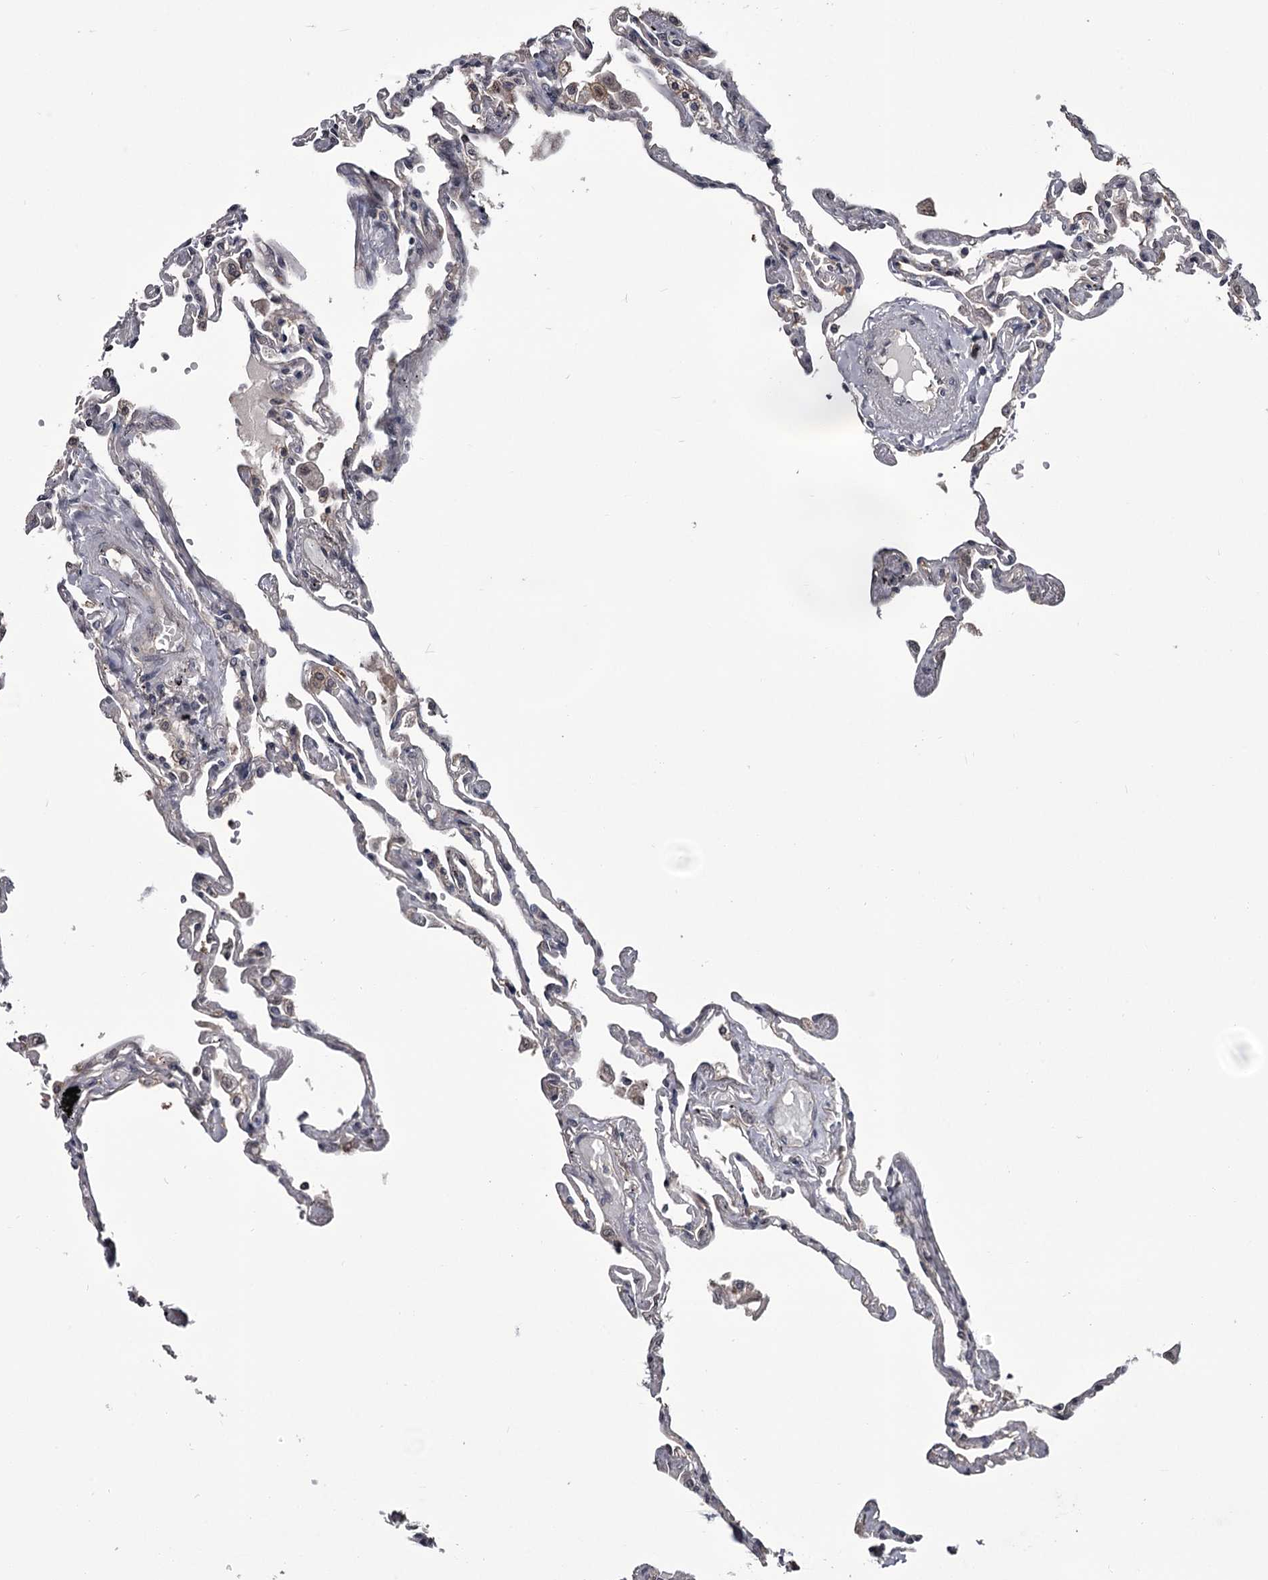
{"staining": {"intensity": "weak", "quantity": "<25%", "location": "cytoplasmic/membranous"}, "tissue": "lung", "cell_type": "Alveolar cells", "image_type": "normal", "snomed": [{"axis": "morphology", "description": "Normal tissue, NOS"}, {"axis": "topography", "description": "Lung"}], "caption": "This is an immunohistochemistry histopathology image of benign human lung. There is no staining in alveolar cells.", "gene": "DAO", "patient": {"sex": "female", "age": 67}}